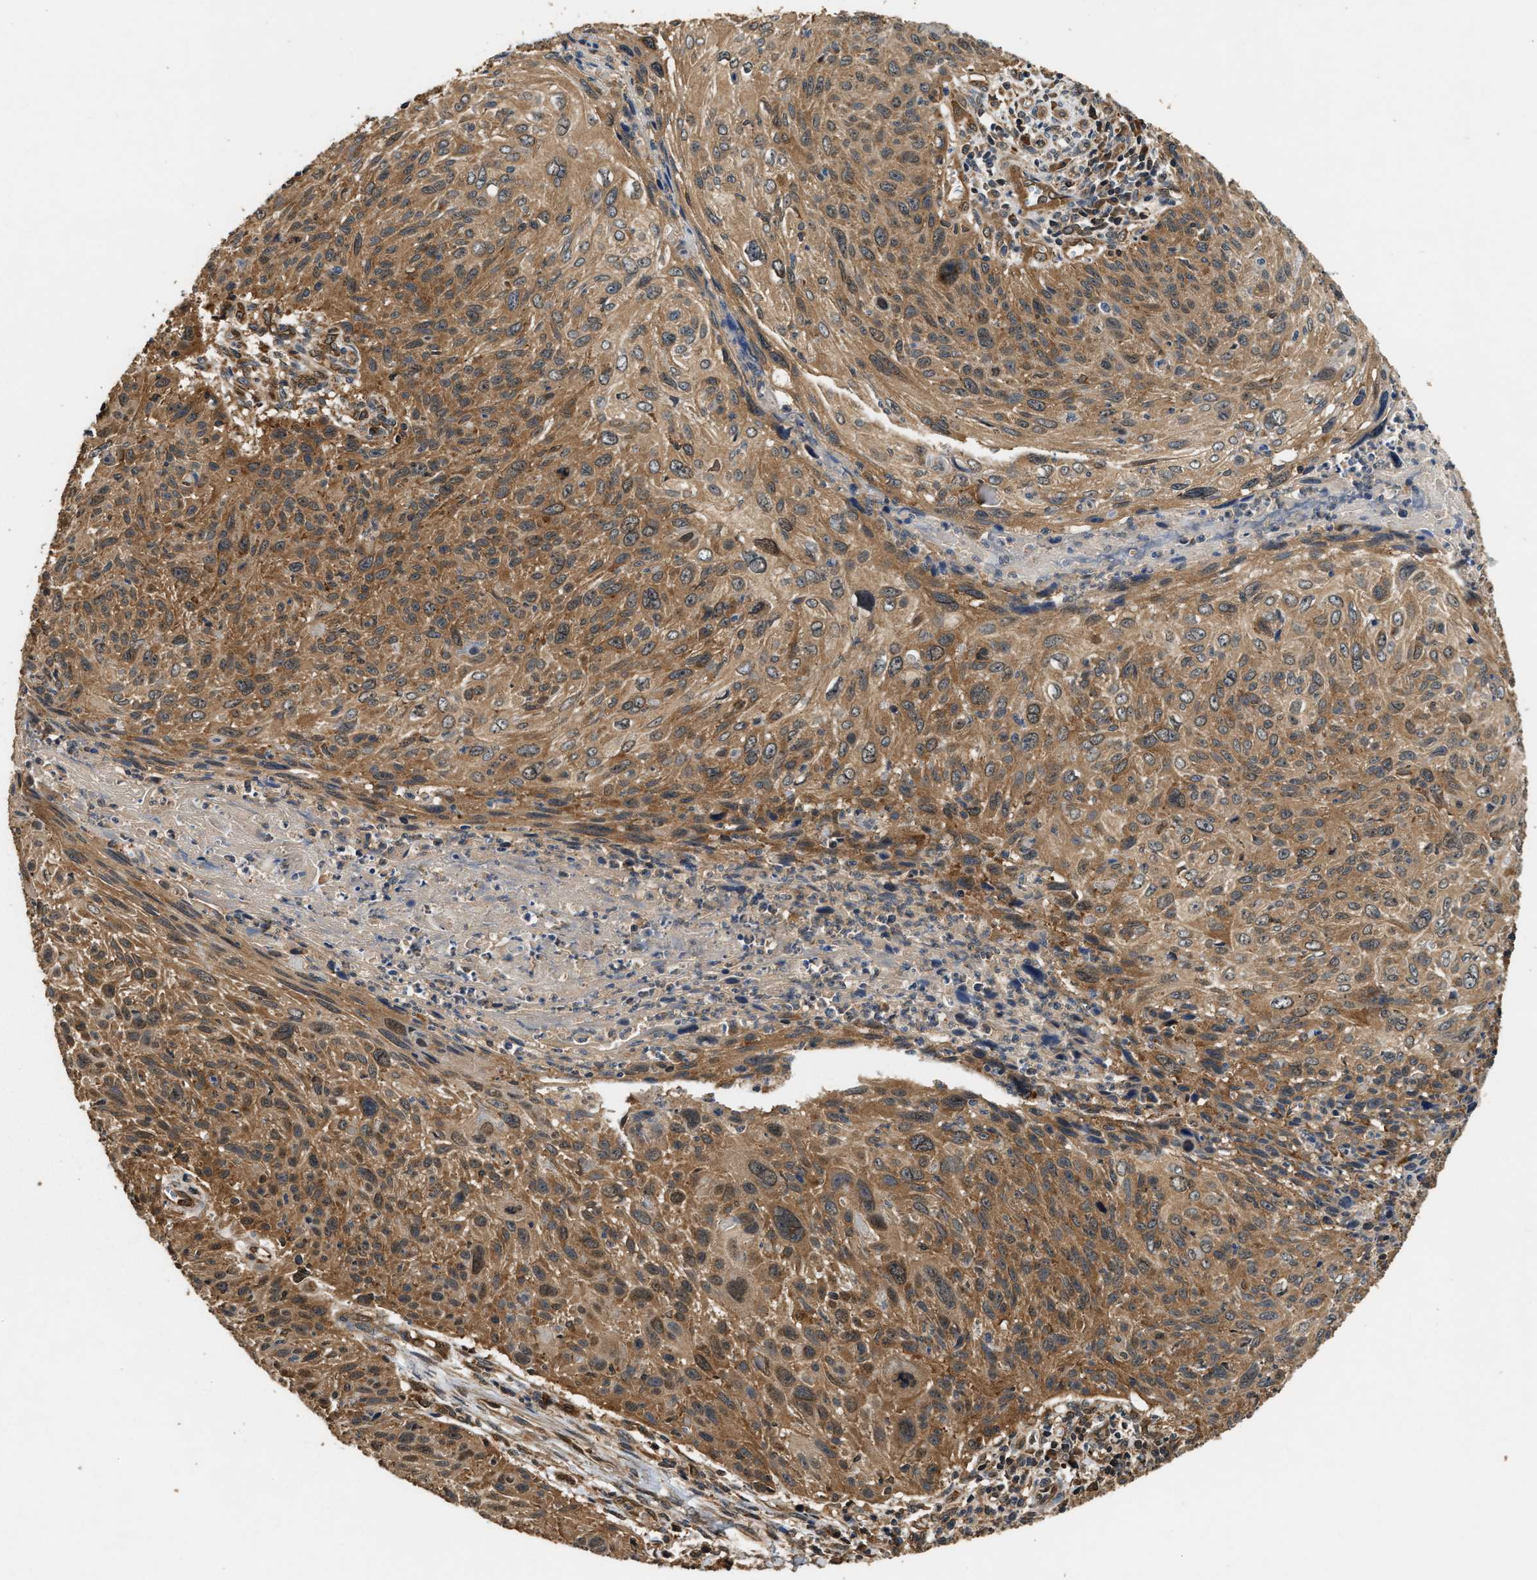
{"staining": {"intensity": "moderate", "quantity": ">75%", "location": "cytoplasmic/membranous"}, "tissue": "cervical cancer", "cell_type": "Tumor cells", "image_type": "cancer", "snomed": [{"axis": "morphology", "description": "Squamous cell carcinoma, NOS"}, {"axis": "topography", "description": "Cervix"}], "caption": "A micrograph of cervical cancer (squamous cell carcinoma) stained for a protein shows moderate cytoplasmic/membranous brown staining in tumor cells.", "gene": "DNAJC2", "patient": {"sex": "female", "age": 51}}